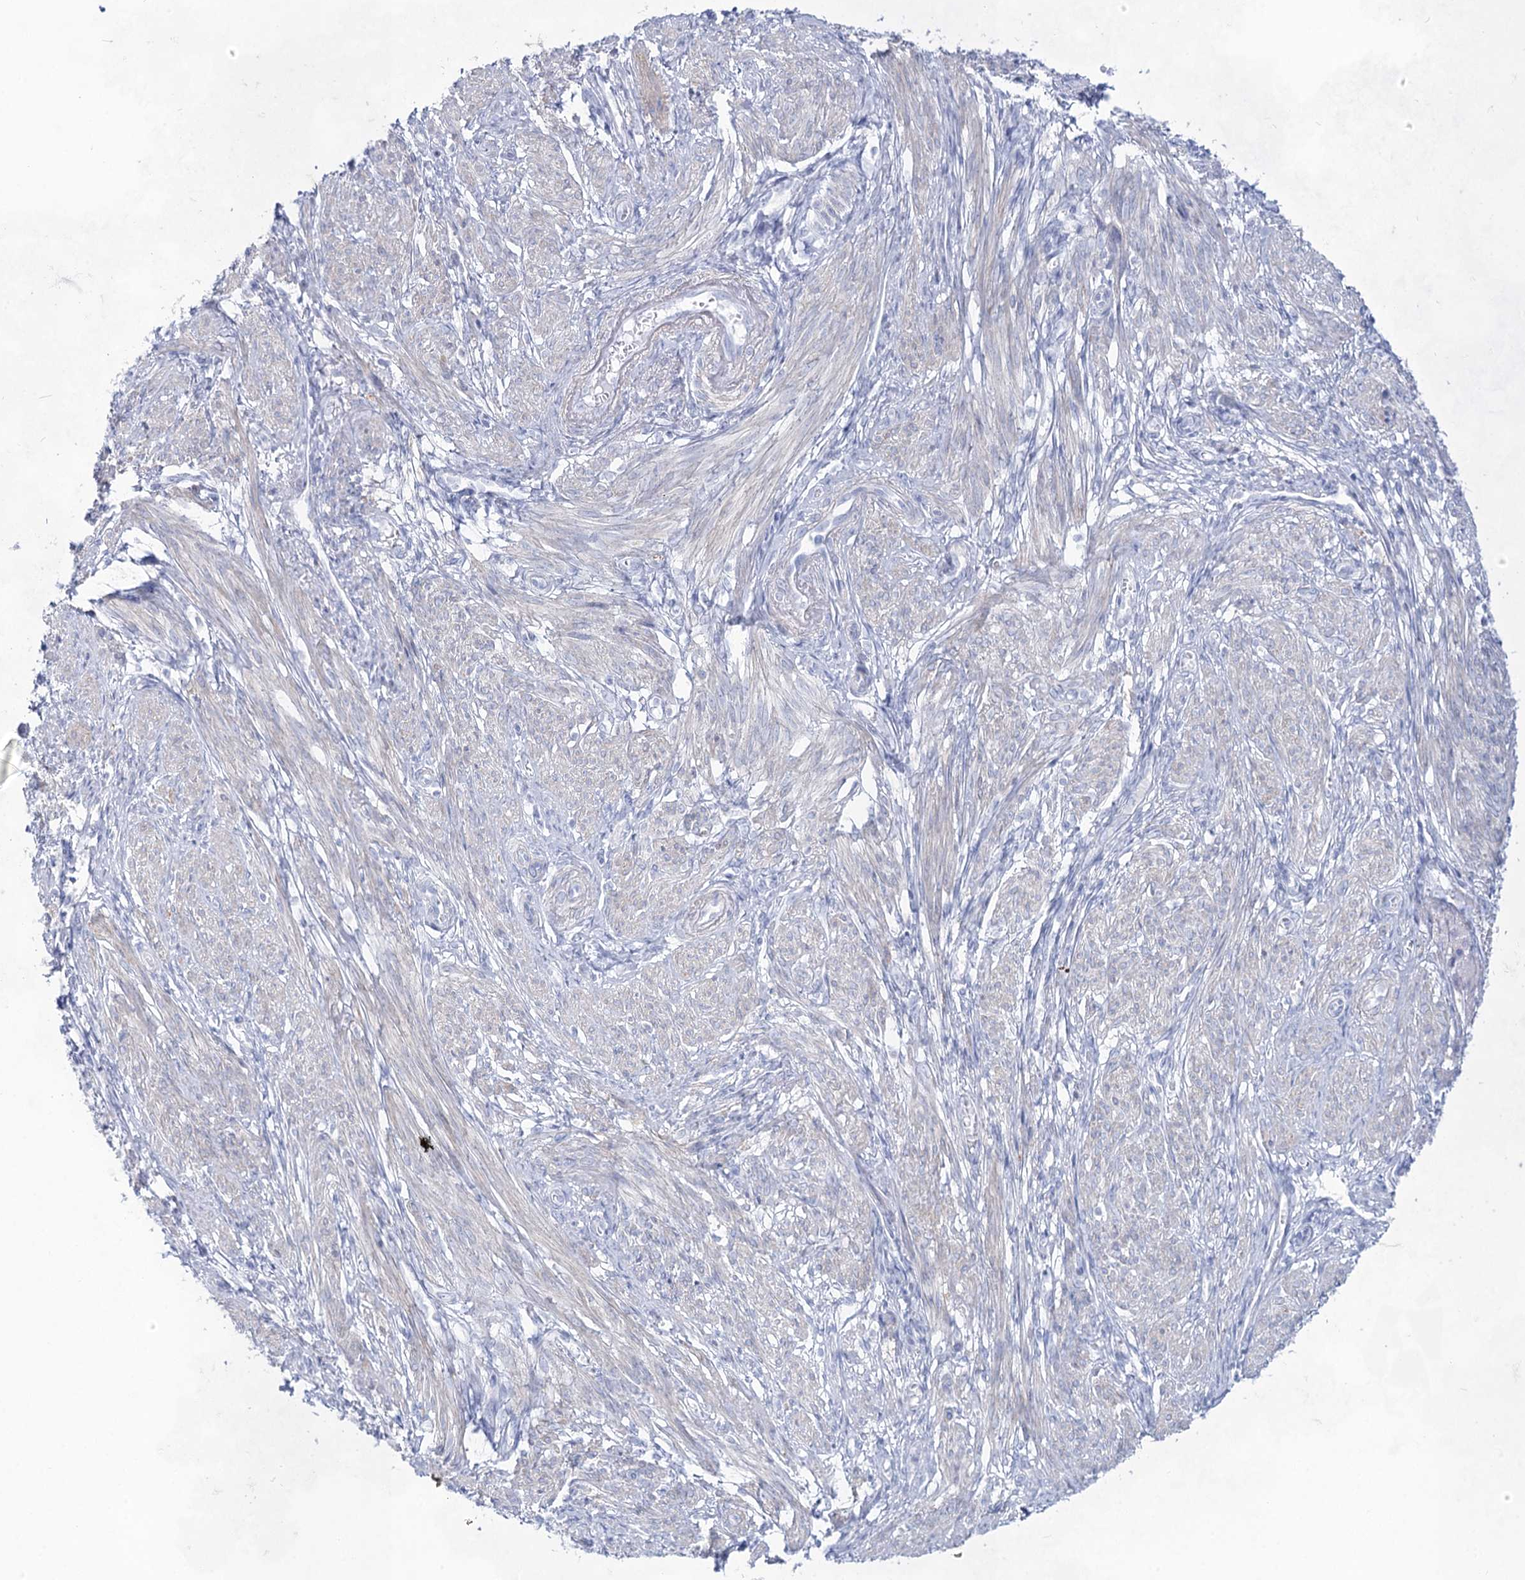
{"staining": {"intensity": "weak", "quantity": "<25%", "location": "cytoplasmic/membranous"}, "tissue": "smooth muscle", "cell_type": "Smooth muscle cells", "image_type": "normal", "snomed": [{"axis": "morphology", "description": "Normal tissue, NOS"}, {"axis": "topography", "description": "Smooth muscle"}], "caption": "IHC micrograph of benign smooth muscle stained for a protein (brown), which reveals no positivity in smooth muscle cells.", "gene": "ACRV1", "patient": {"sex": "female", "age": 39}}